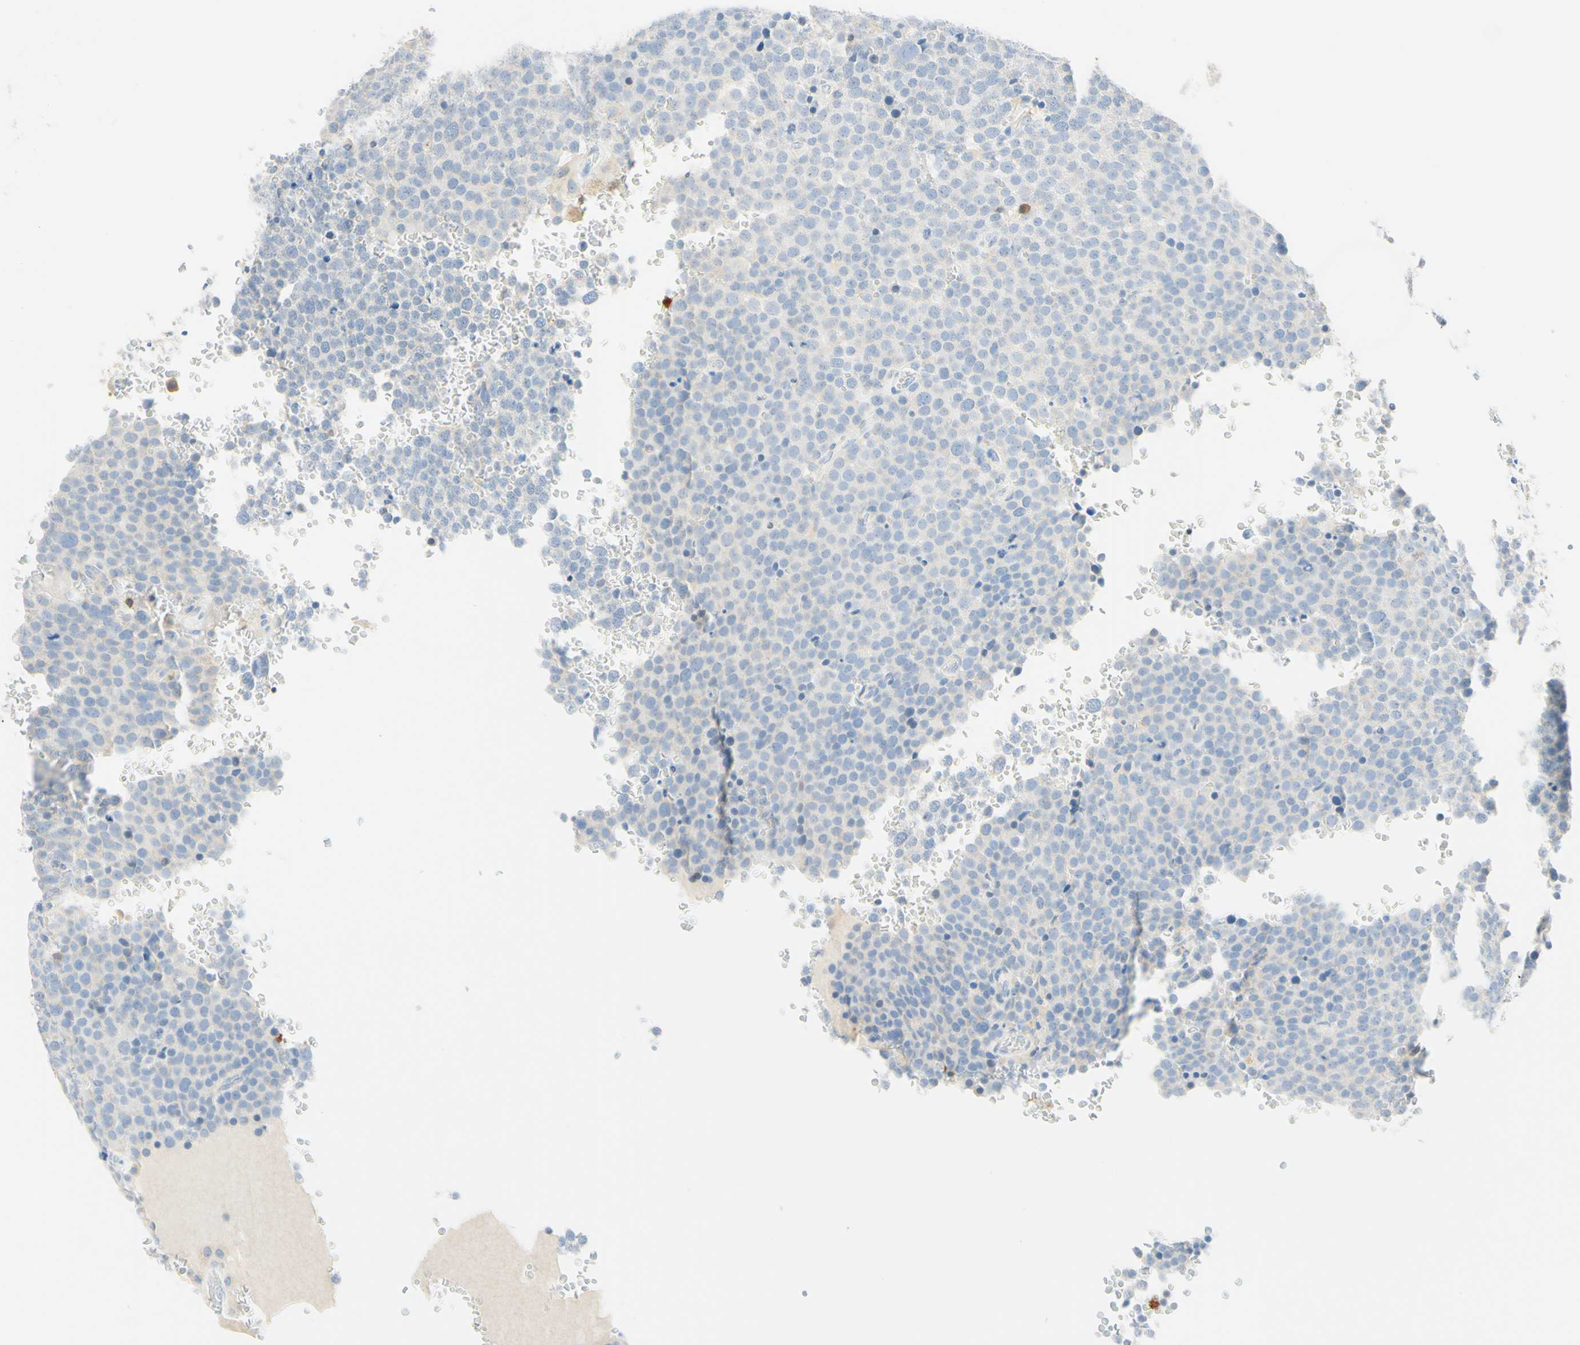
{"staining": {"intensity": "negative", "quantity": "none", "location": "none"}, "tissue": "testis cancer", "cell_type": "Tumor cells", "image_type": "cancer", "snomed": [{"axis": "morphology", "description": "Seminoma, NOS"}, {"axis": "topography", "description": "Testis"}], "caption": "High magnification brightfield microscopy of testis cancer stained with DAB (brown) and counterstained with hematoxylin (blue): tumor cells show no significant staining. (Brightfield microscopy of DAB (3,3'-diaminobenzidine) immunohistochemistry at high magnification).", "gene": "LAT", "patient": {"sex": "male", "age": 71}}